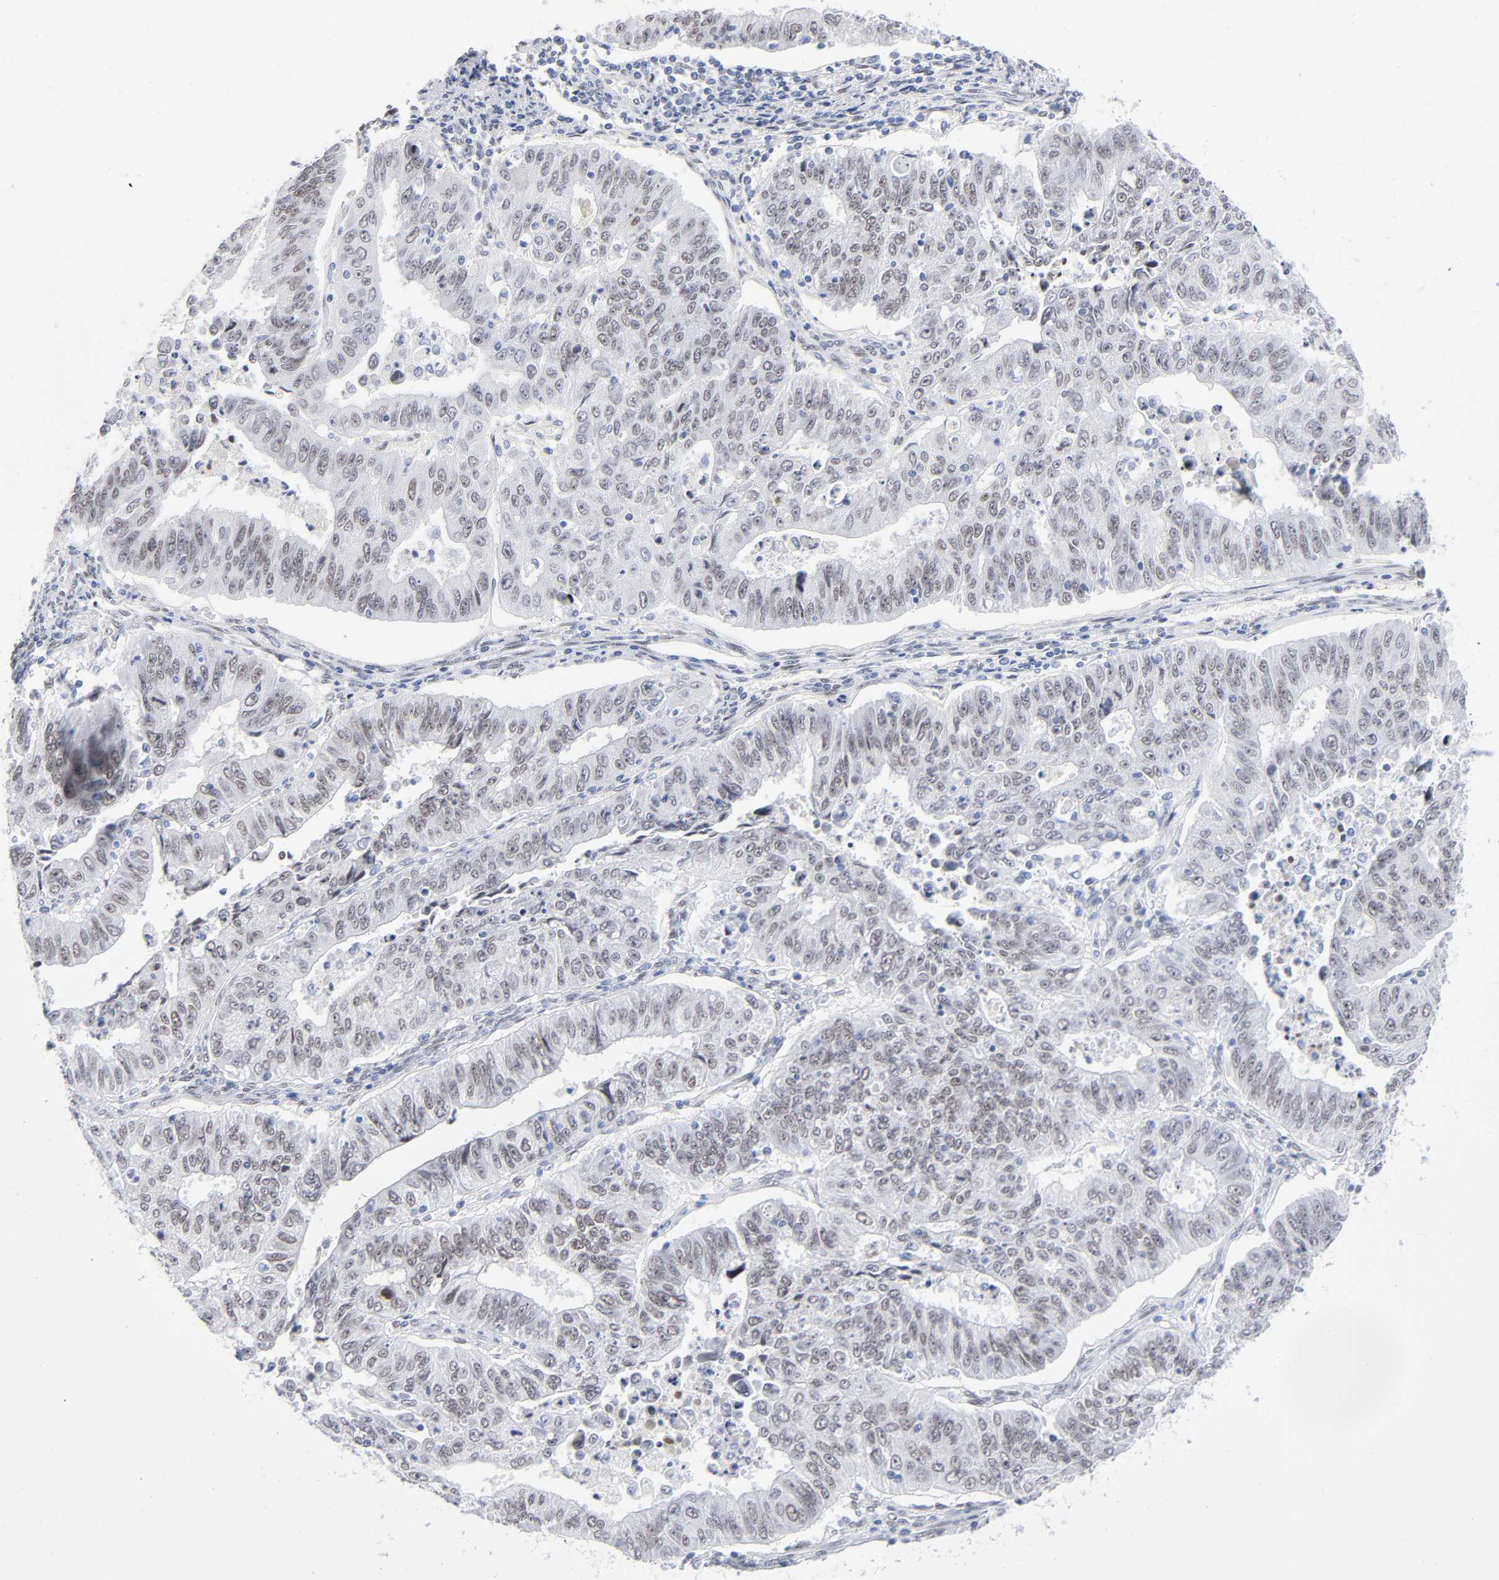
{"staining": {"intensity": "weak", "quantity": ">75%", "location": "nuclear"}, "tissue": "endometrial cancer", "cell_type": "Tumor cells", "image_type": "cancer", "snomed": [{"axis": "morphology", "description": "Adenocarcinoma, NOS"}, {"axis": "topography", "description": "Endometrium"}], "caption": "IHC (DAB) staining of adenocarcinoma (endometrial) demonstrates weak nuclear protein expression in approximately >75% of tumor cells.", "gene": "NFIC", "patient": {"sex": "female", "age": 42}}